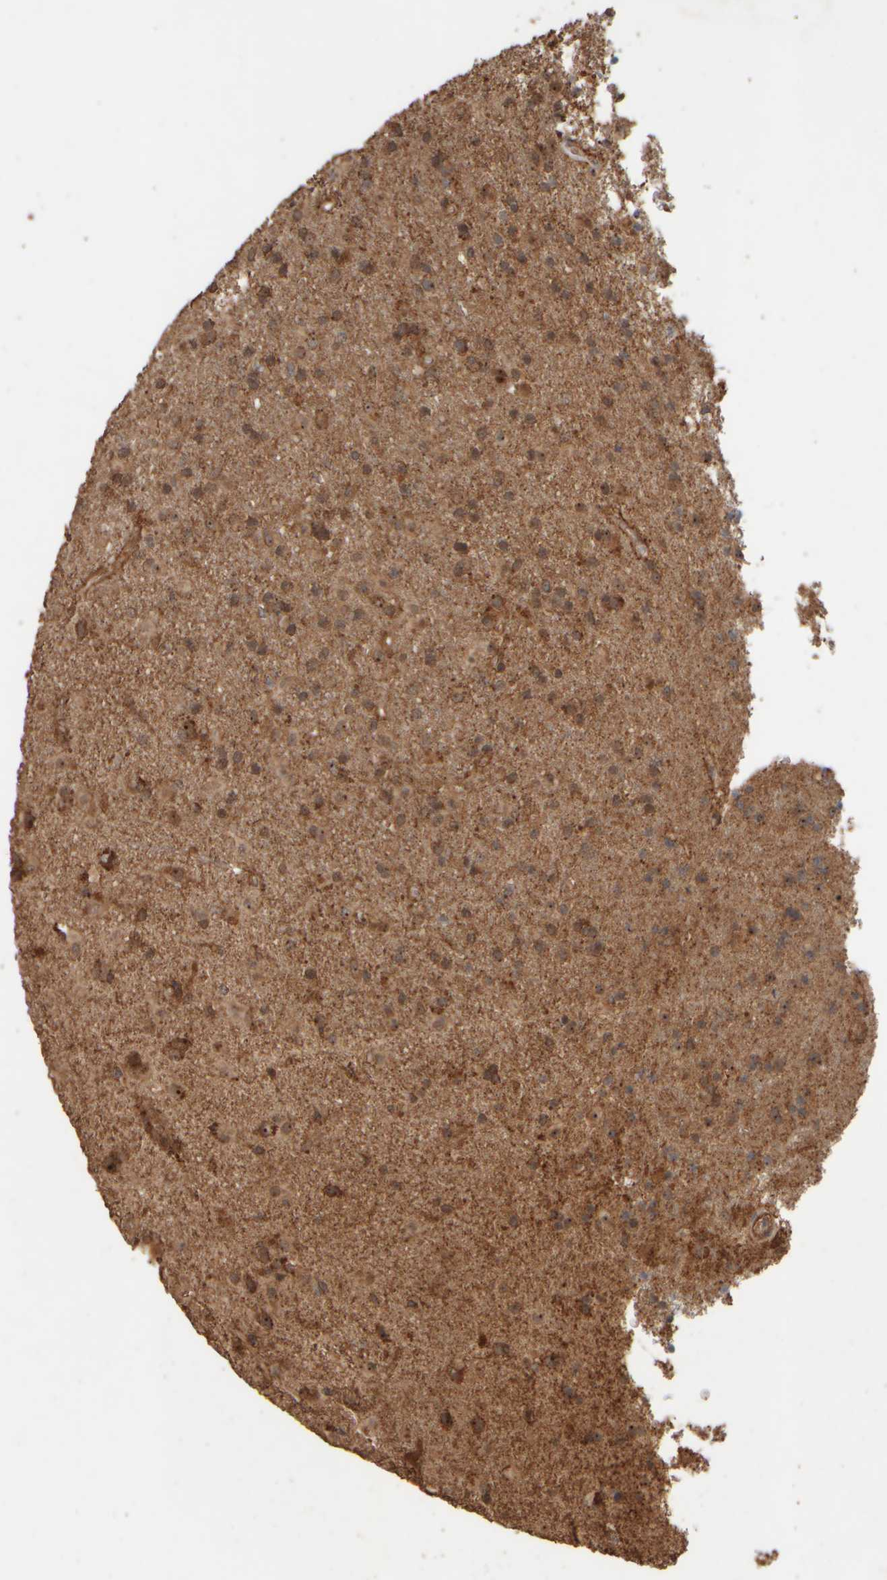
{"staining": {"intensity": "moderate", "quantity": ">75%", "location": "cytoplasmic/membranous,nuclear"}, "tissue": "glioma", "cell_type": "Tumor cells", "image_type": "cancer", "snomed": [{"axis": "morphology", "description": "Glioma, malignant, Low grade"}, {"axis": "topography", "description": "Brain"}], "caption": "Protein staining of glioma tissue displays moderate cytoplasmic/membranous and nuclear positivity in about >75% of tumor cells.", "gene": "SPHK1", "patient": {"sex": "male", "age": 65}}